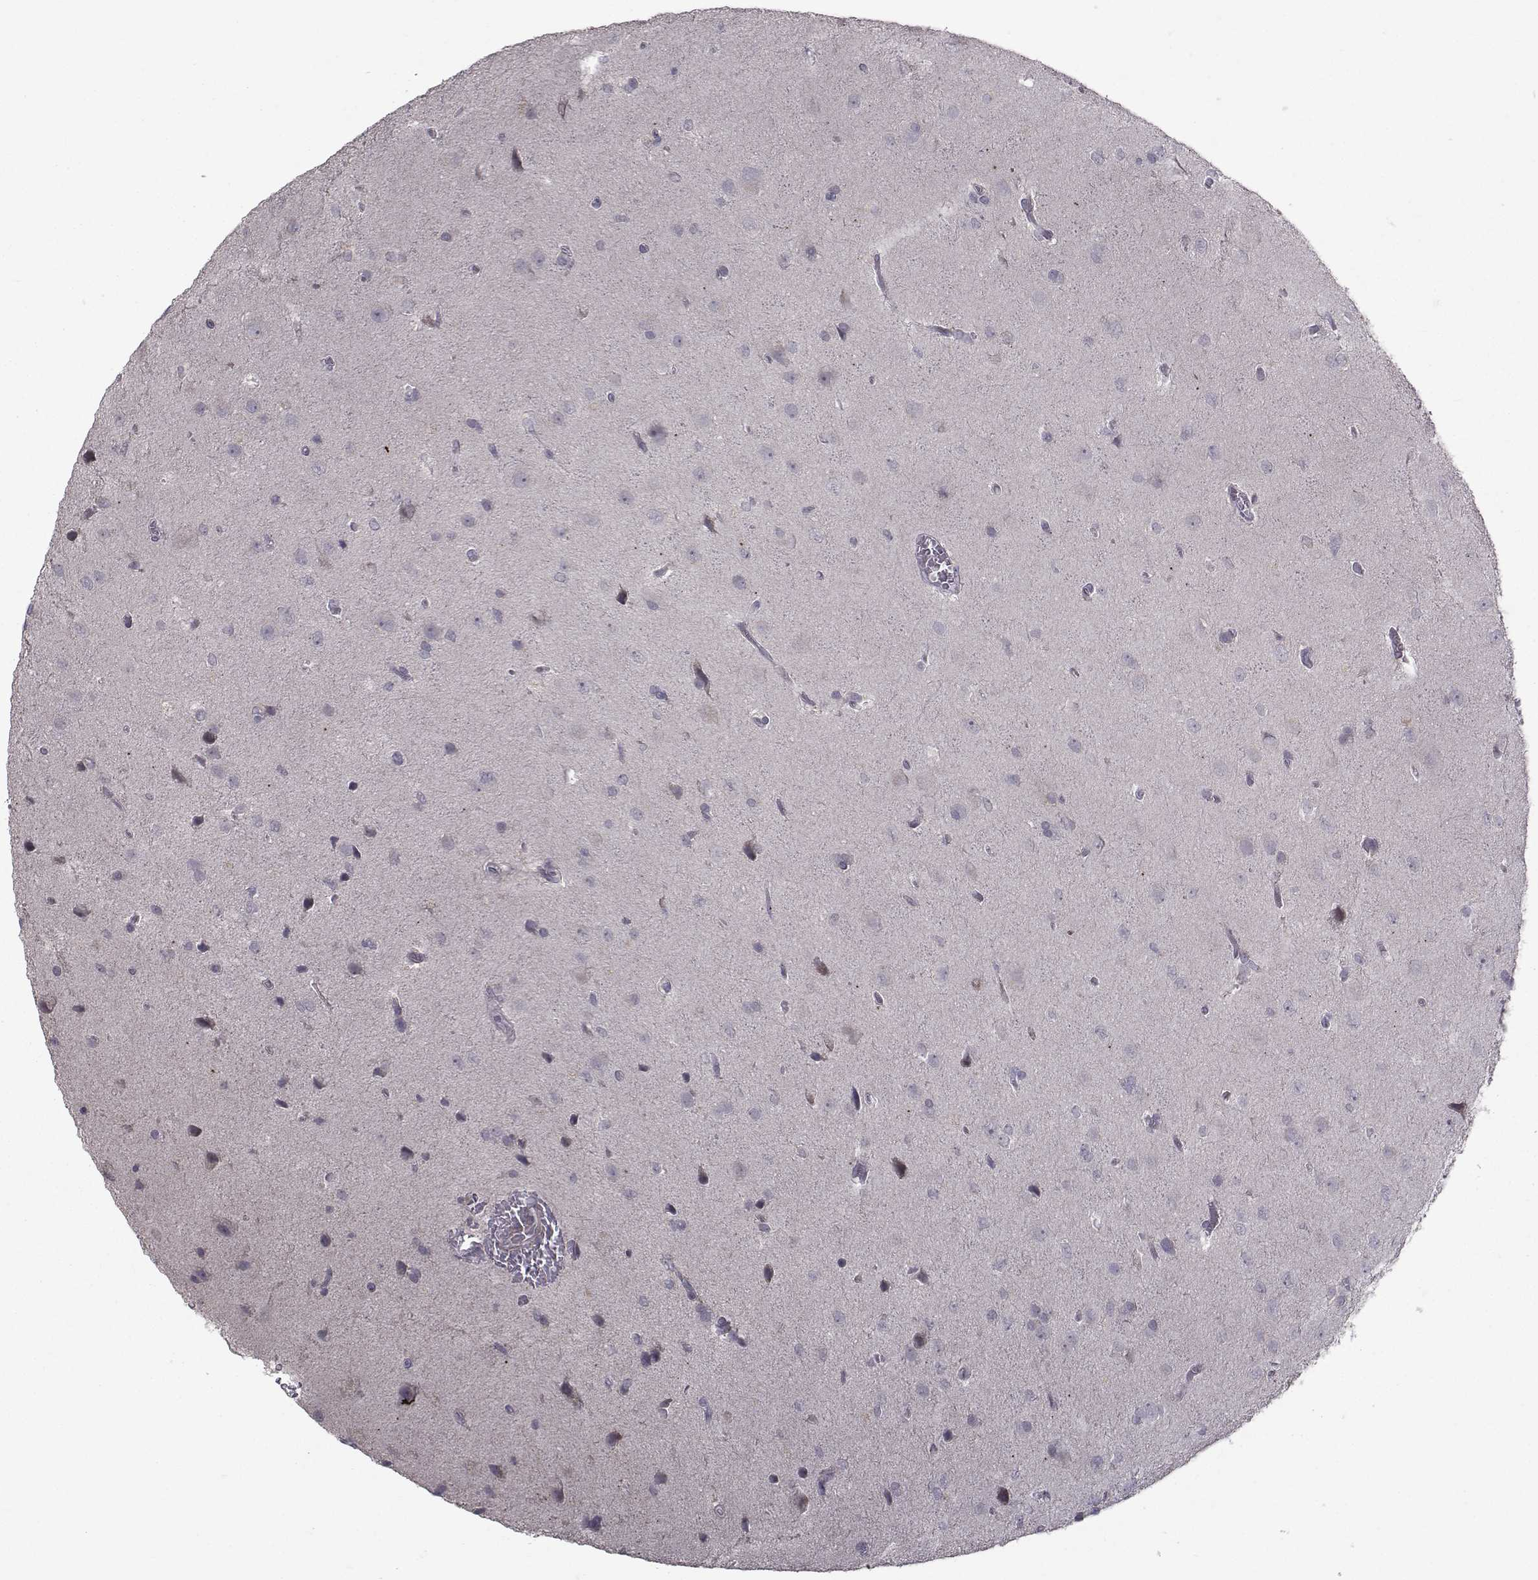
{"staining": {"intensity": "negative", "quantity": "none", "location": "none"}, "tissue": "glioma", "cell_type": "Tumor cells", "image_type": "cancer", "snomed": [{"axis": "morphology", "description": "Glioma, malignant, Low grade"}, {"axis": "topography", "description": "Brain"}], "caption": "The photomicrograph displays no significant positivity in tumor cells of glioma.", "gene": "FDXR", "patient": {"sex": "male", "age": 58}}